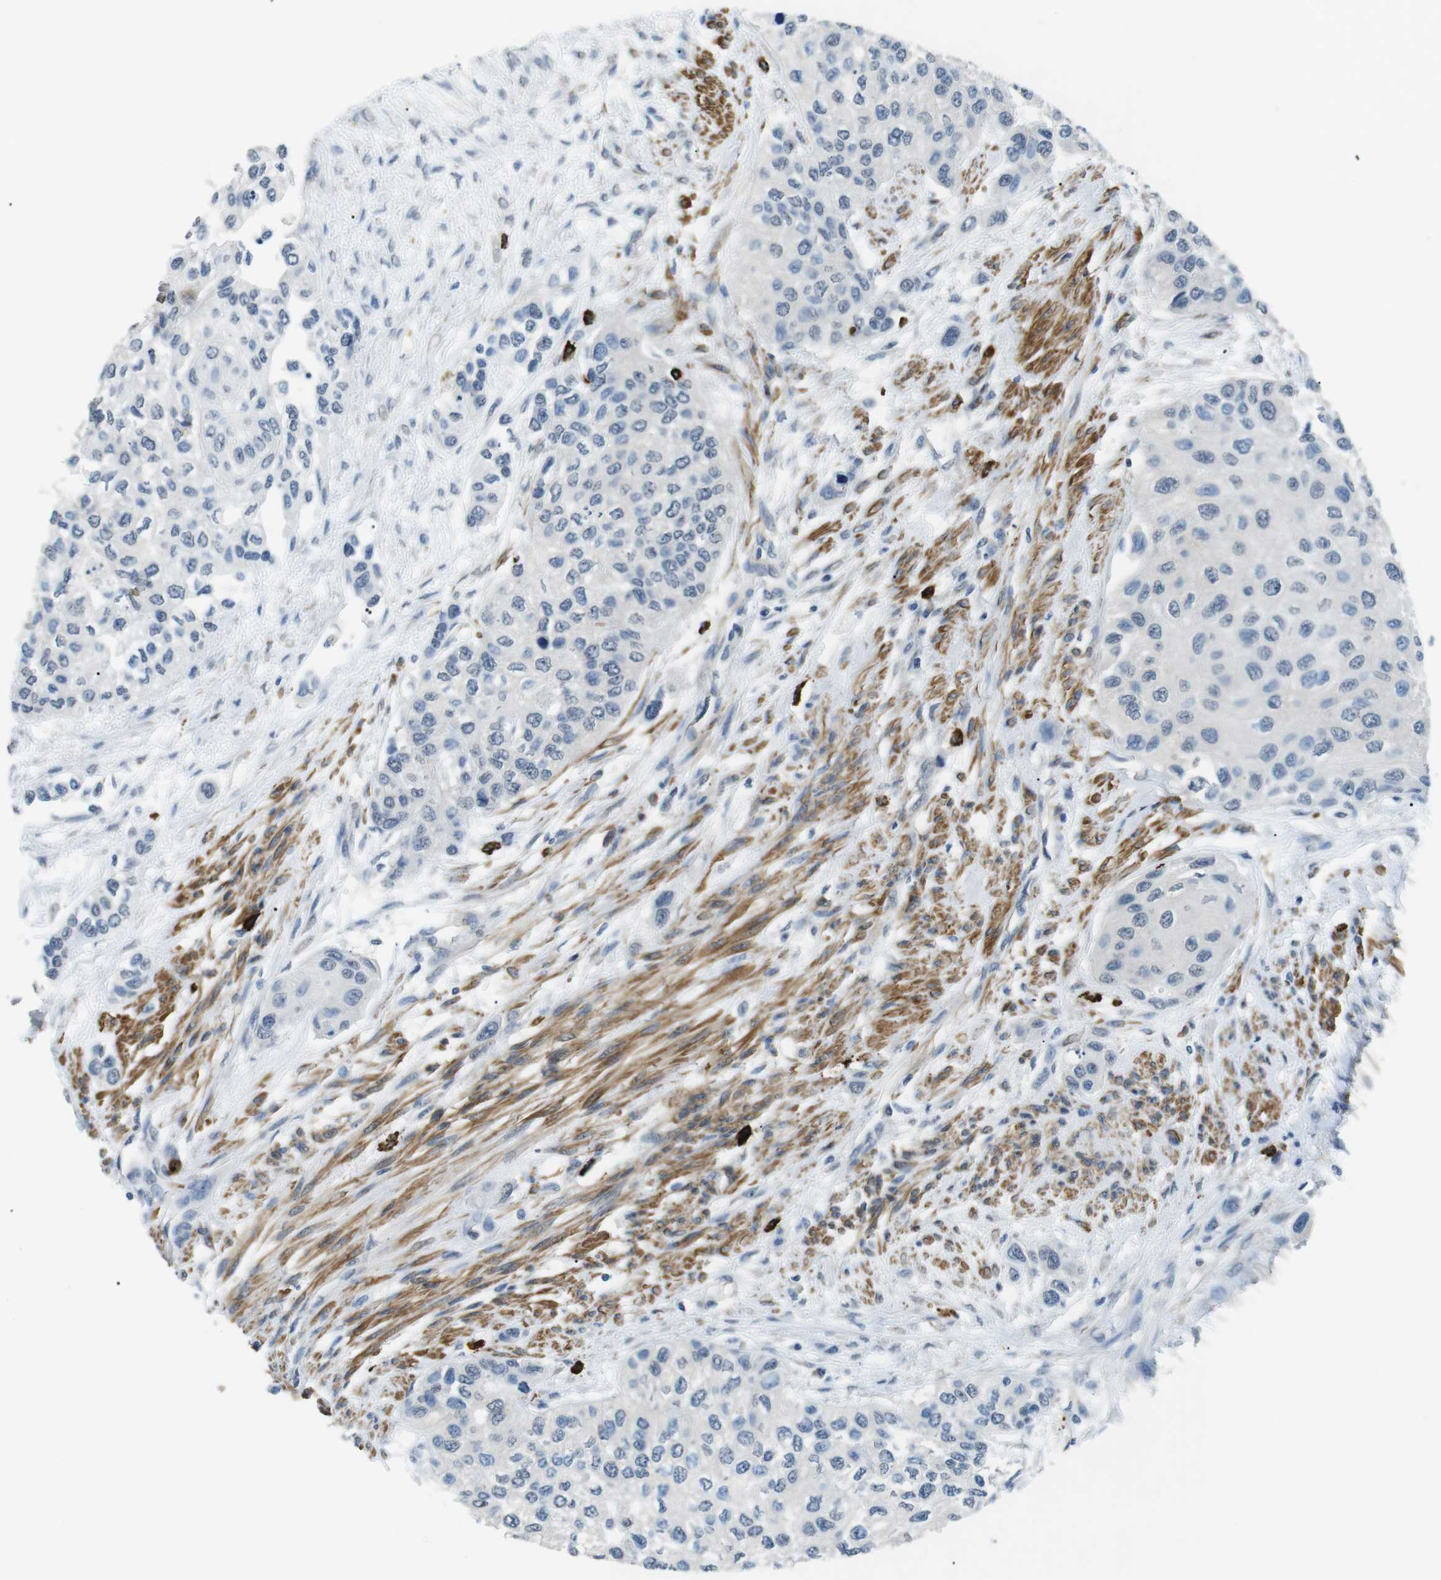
{"staining": {"intensity": "negative", "quantity": "none", "location": "none"}, "tissue": "urothelial cancer", "cell_type": "Tumor cells", "image_type": "cancer", "snomed": [{"axis": "morphology", "description": "Urothelial carcinoma, High grade"}, {"axis": "topography", "description": "Urinary bladder"}], "caption": "Image shows no protein expression in tumor cells of urothelial cancer tissue. The staining was performed using DAB (3,3'-diaminobenzidine) to visualize the protein expression in brown, while the nuclei were stained in blue with hematoxylin (Magnification: 20x).", "gene": "GZMM", "patient": {"sex": "female", "age": 56}}